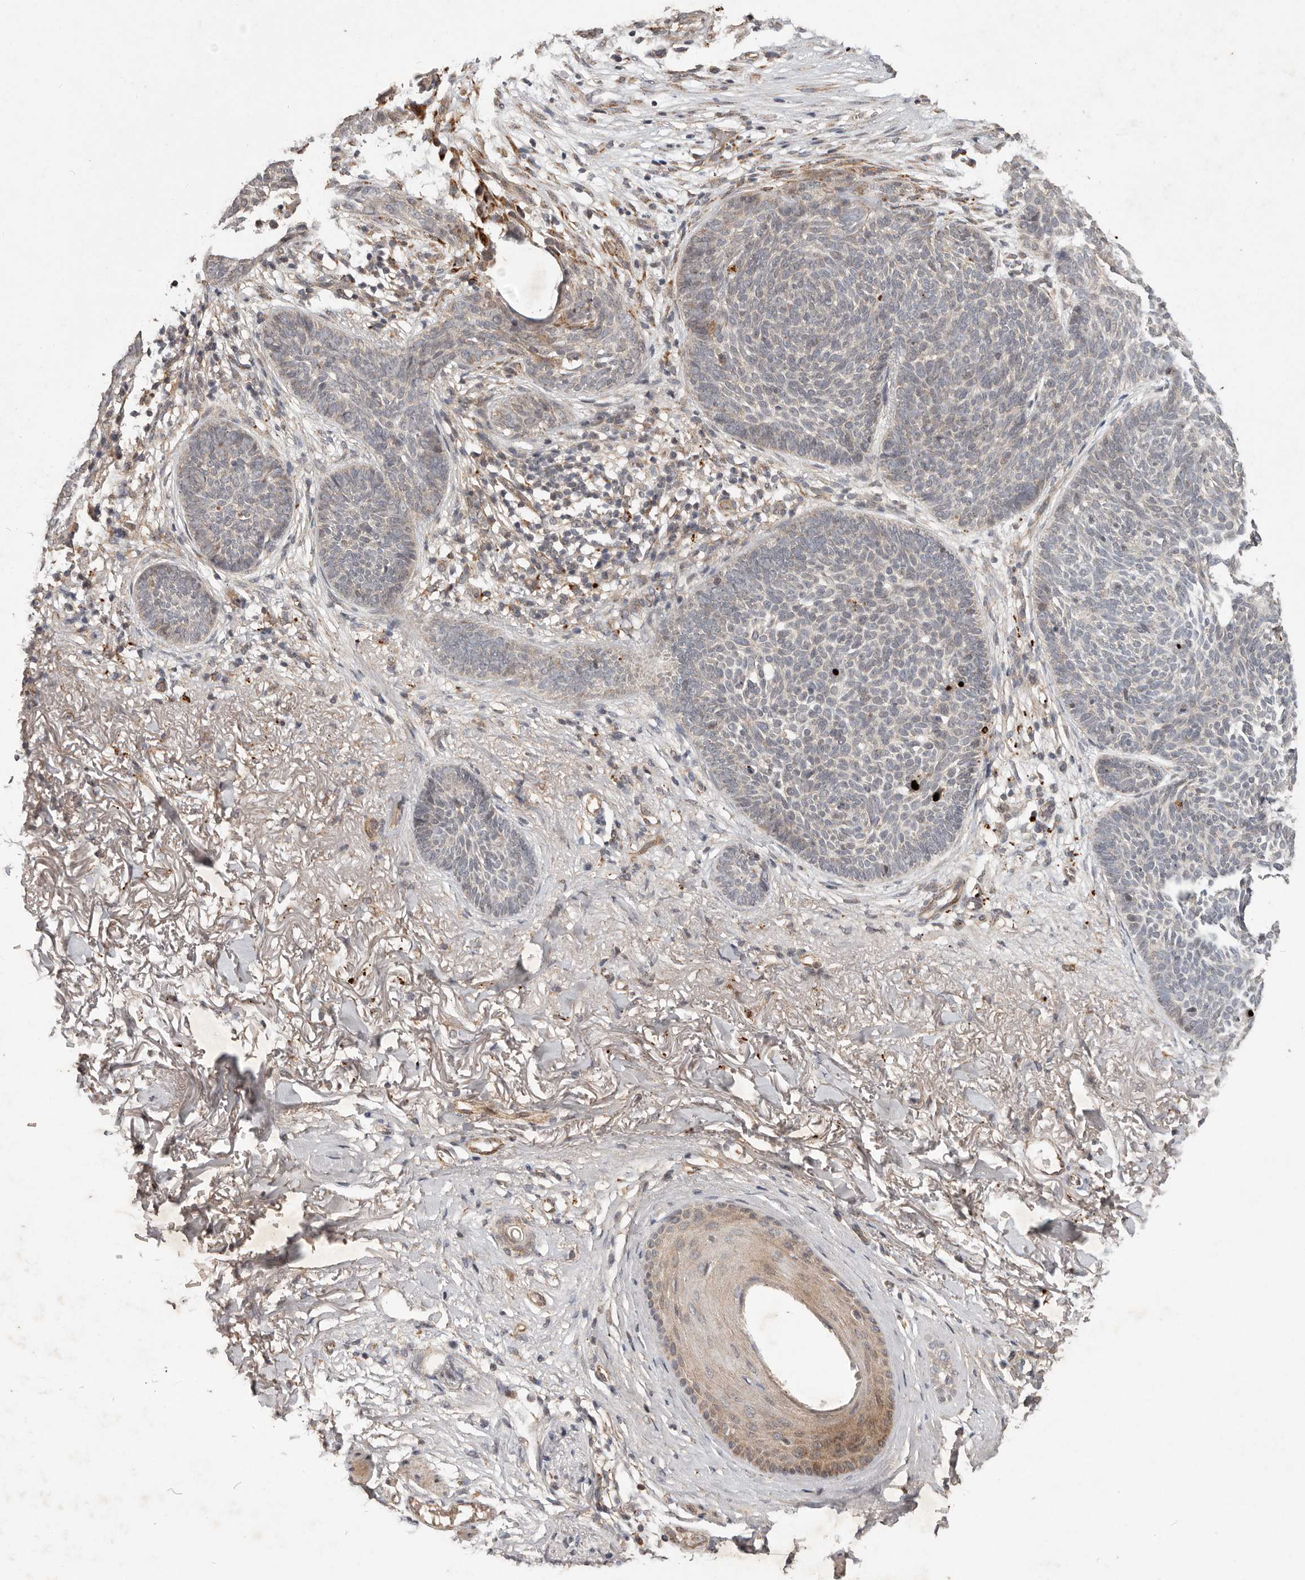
{"staining": {"intensity": "negative", "quantity": "none", "location": "none"}, "tissue": "skin cancer", "cell_type": "Tumor cells", "image_type": "cancer", "snomed": [{"axis": "morphology", "description": "Basal cell carcinoma"}, {"axis": "topography", "description": "Skin"}], "caption": "Skin cancer (basal cell carcinoma) was stained to show a protein in brown. There is no significant positivity in tumor cells.", "gene": "PLOD2", "patient": {"sex": "female", "age": 70}}